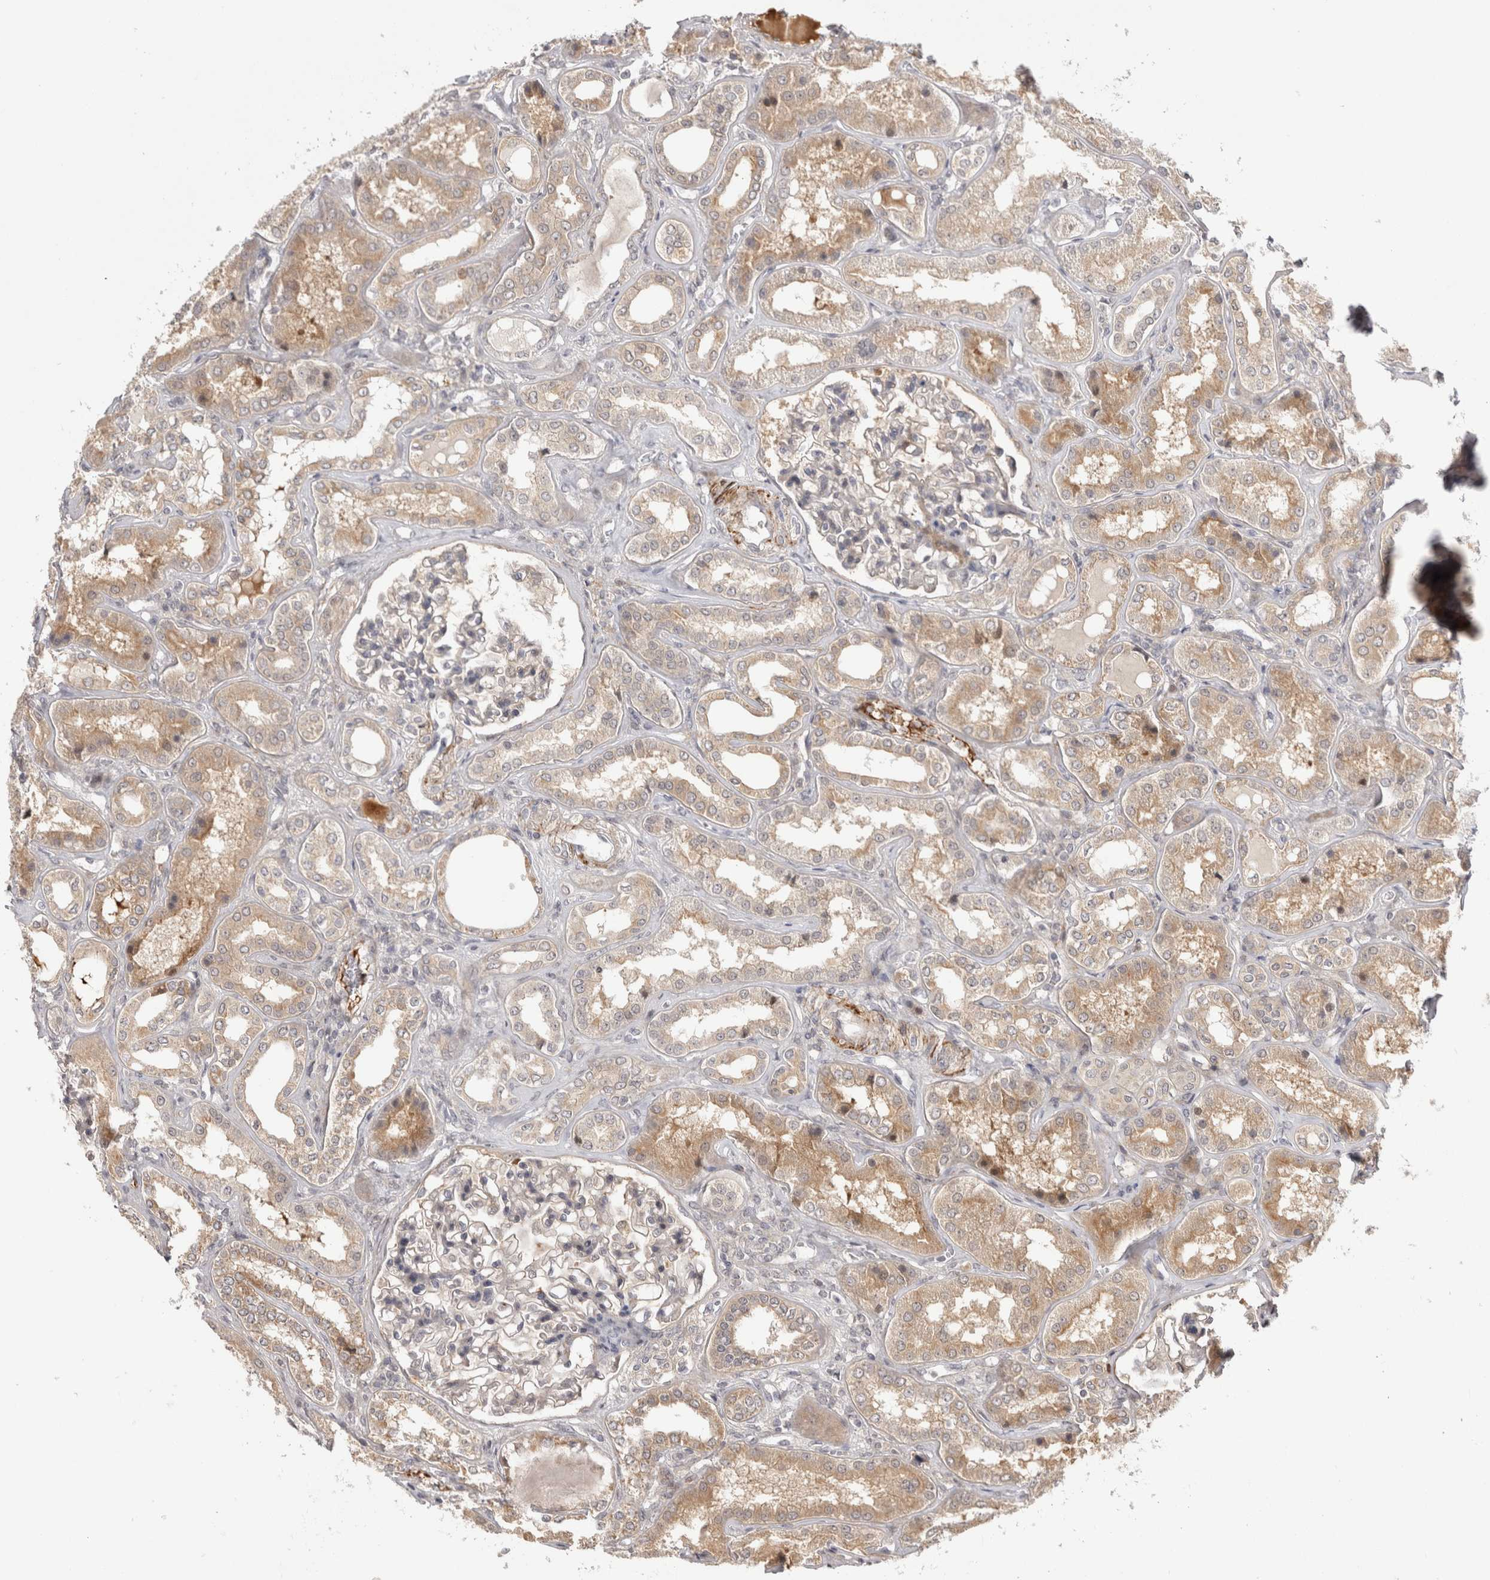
{"staining": {"intensity": "negative", "quantity": "none", "location": "none"}, "tissue": "kidney", "cell_type": "Cells in glomeruli", "image_type": "normal", "snomed": [{"axis": "morphology", "description": "Normal tissue, NOS"}, {"axis": "topography", "description": "Kidney"}], "caption": "Immunohistochemical staining of unremarkable kidney exhibits no significant positivity in cells in glomeruli.", "gene": "ZNF318", "patient": {"sex": "female", "age": 56}}